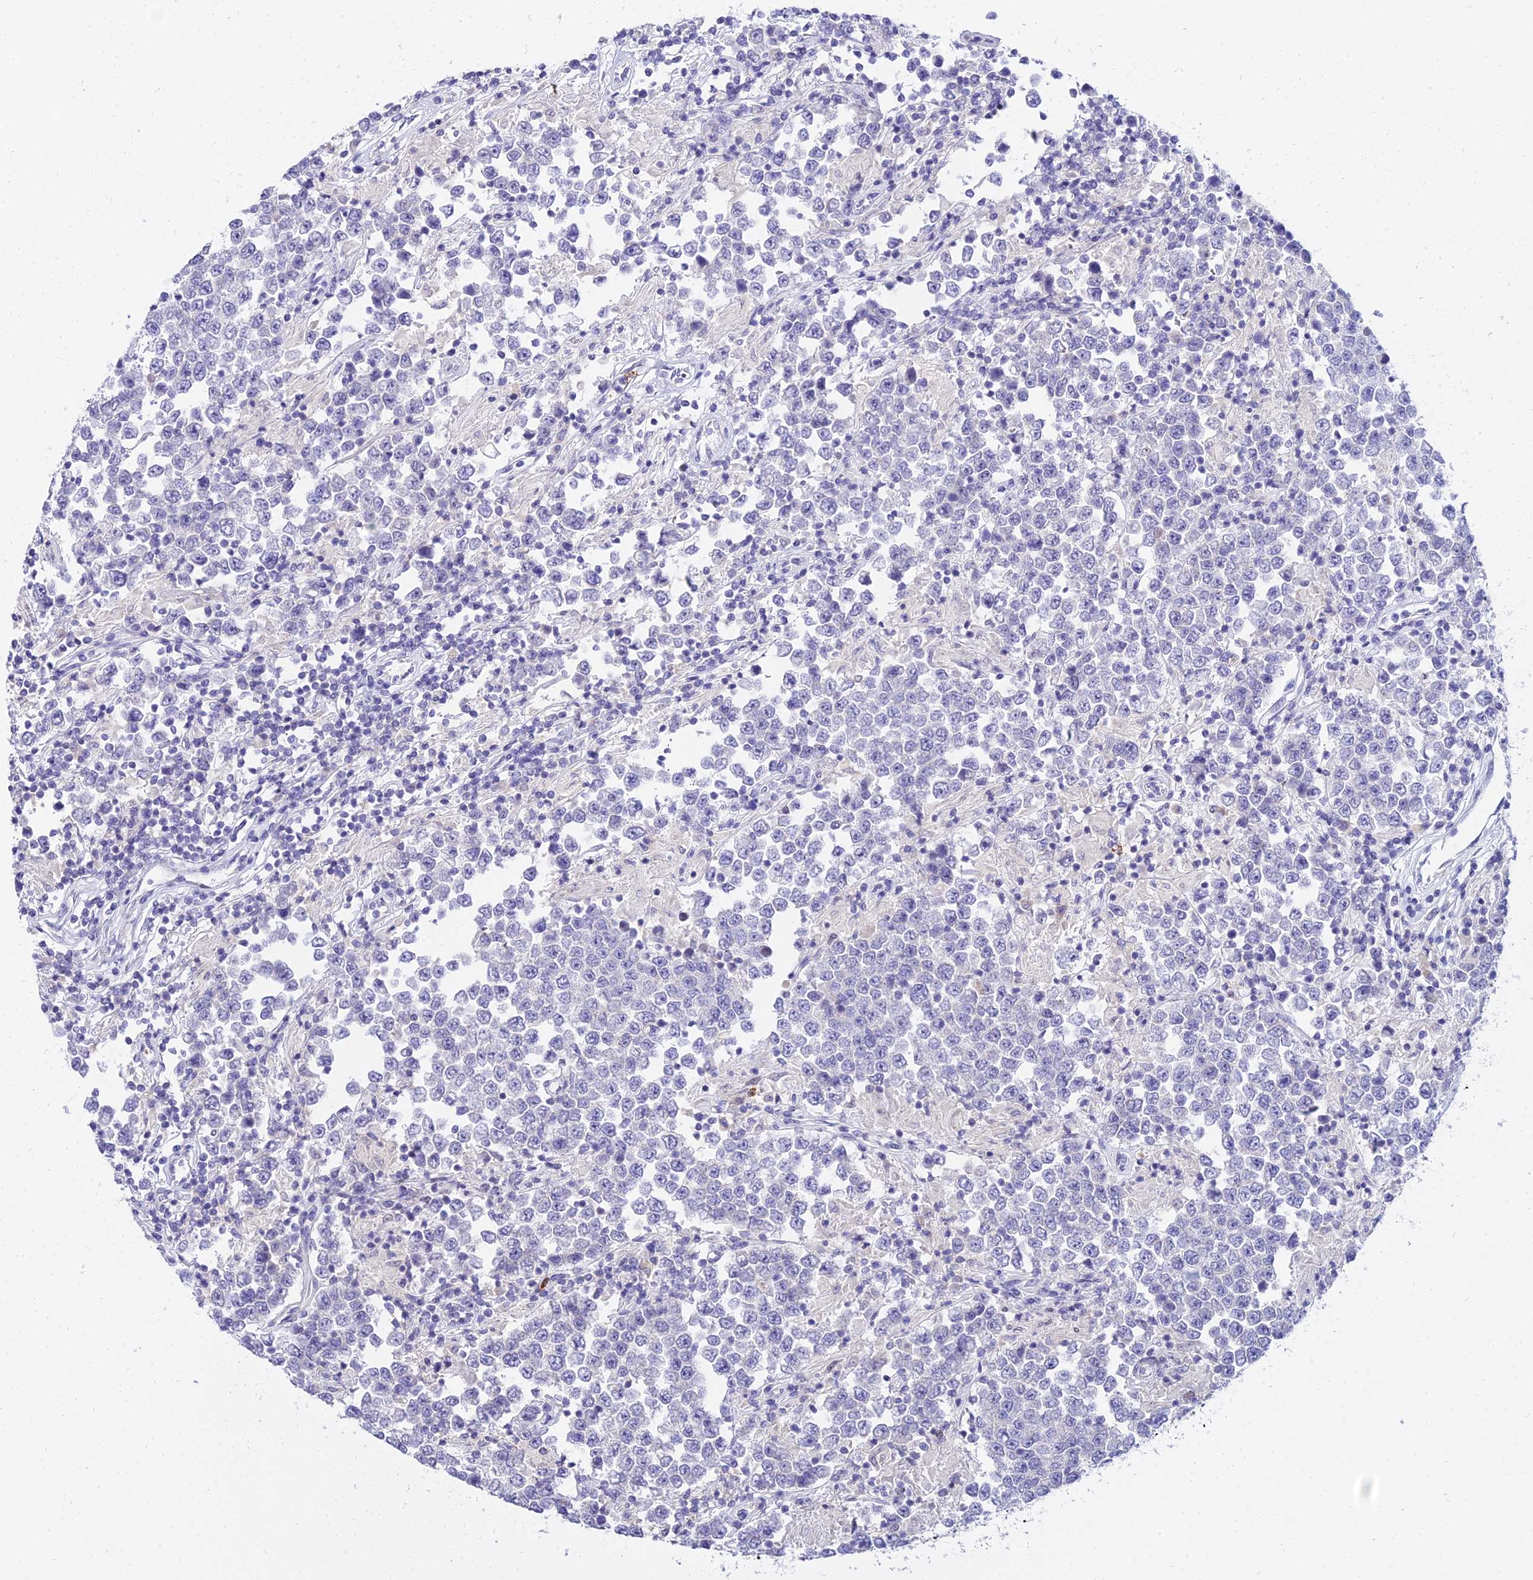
{"staining": {"intensity": "negative", "quantity": "none", "location": "none"}, "tissue": "testis cancer", "cell_type": "Tumor cells", "image_type": "cancer", "snomed": [{"axis": "morphology", "description": "Normal tissue, NOS"}, {"axis": "morphology", "description": "Urothelial carcinoma, High grade"}, {"axis": "morphology", "description": "Seminoma, NOS"}, {"axis": "morphology", "description": "Carcinoma, Embryonal, NOS"}, {"axis": "topography", "description": "Urinary bladder"}, {"axis": "topography", "description": "Testis"}], "caption": "The image exhibits no significant positivity in tumor cells of testis seminoma.", "gene": "VWC2L", "patient": {"sex": "male", "age": 41}}